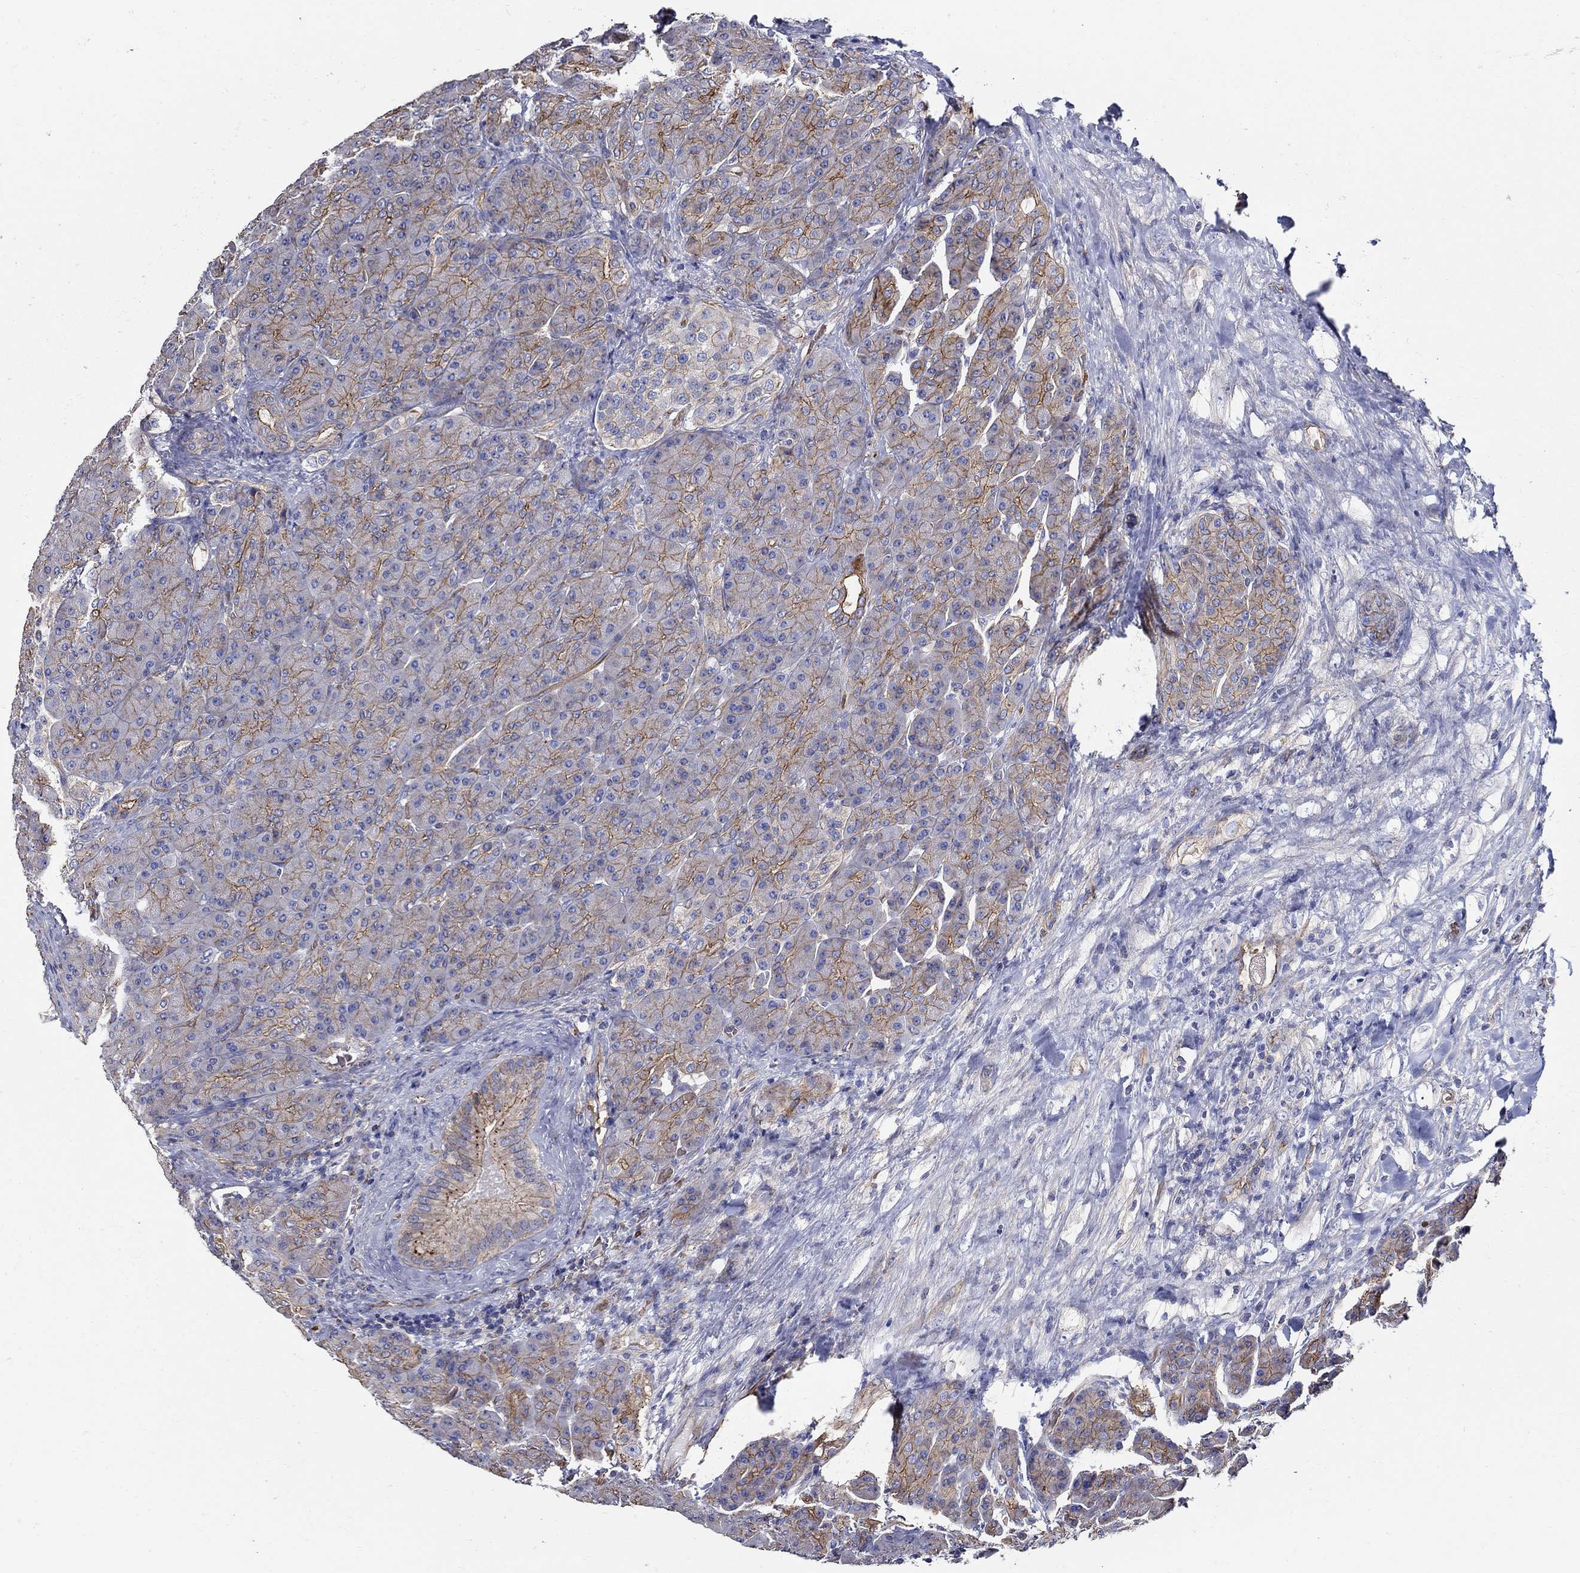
{"staining": {"intensity": "strong", "quantity": "25%-75%", "location": "cytoplasmic/membranous"}, "tissue": "pancreas", "cell_type": "Exocrine glandular cells", "image_type": "normal", "snomed": [{"axis": "morphology", "description": "Normal tissue, NOS"}, {"axis": "topography", "description": "Pancreas"}], "caption": "Pancreas stained for a protein (brown) displays strong cytoplasmic/membranous positive positivity in approximately 25%-75% of exocrine glandular cells.", "gene": "APBB3", "patient": {"sex": "male", "age": 70}}